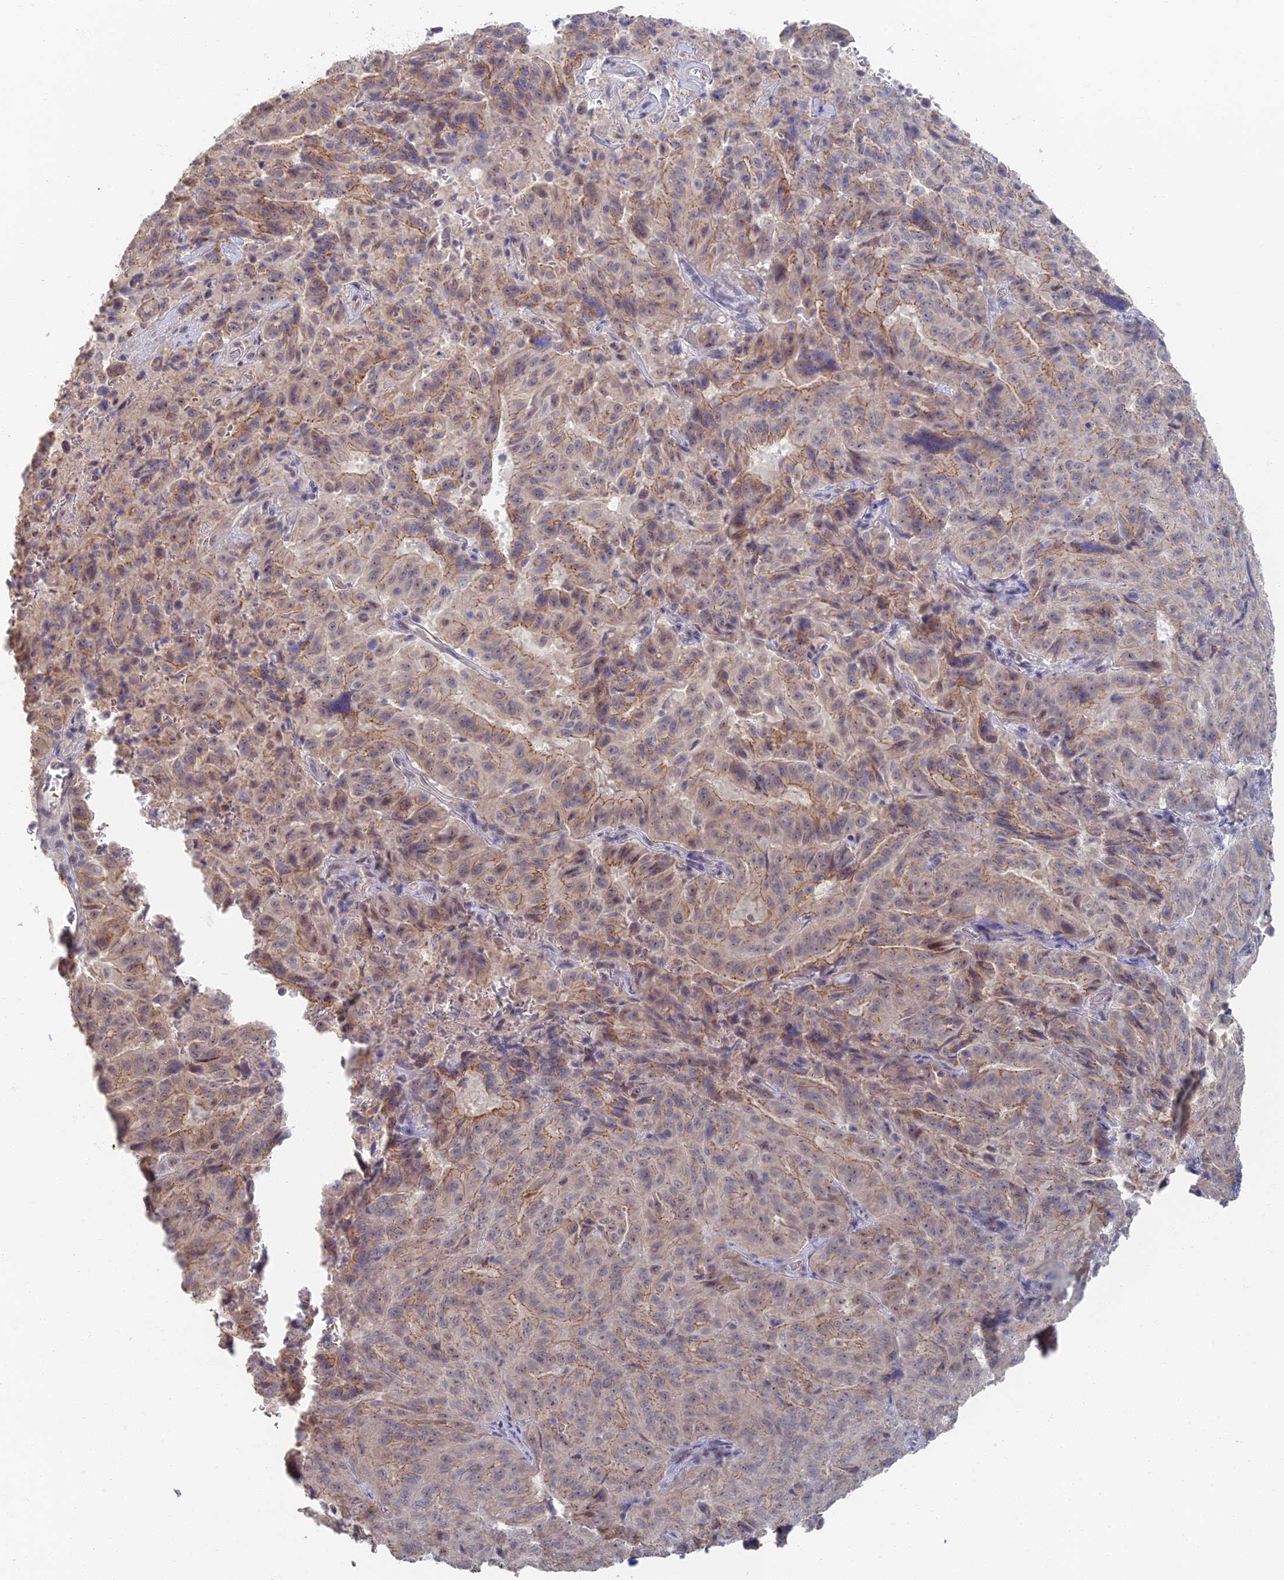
{"staining": {"intensity": "weak", "quantity": "<25%", "location": "cytoplasmic/membranous"}, "tissue": "pancreatic cancer", "cell_type": "Tumor cells", "image_type": "cancer", "snomed": [{"axis": "morphology", "description": "Adenocarcinoma, NOS"}, {"axis": "topography", "description": "Pancreas"}], "caption": "This is an IHC micrograph of pancreatic cancer (adenocarcinoma). There is no expression in tumor cells.", "gene": "GPATCH1", "patient": {"sex": "male", "age": 63}}